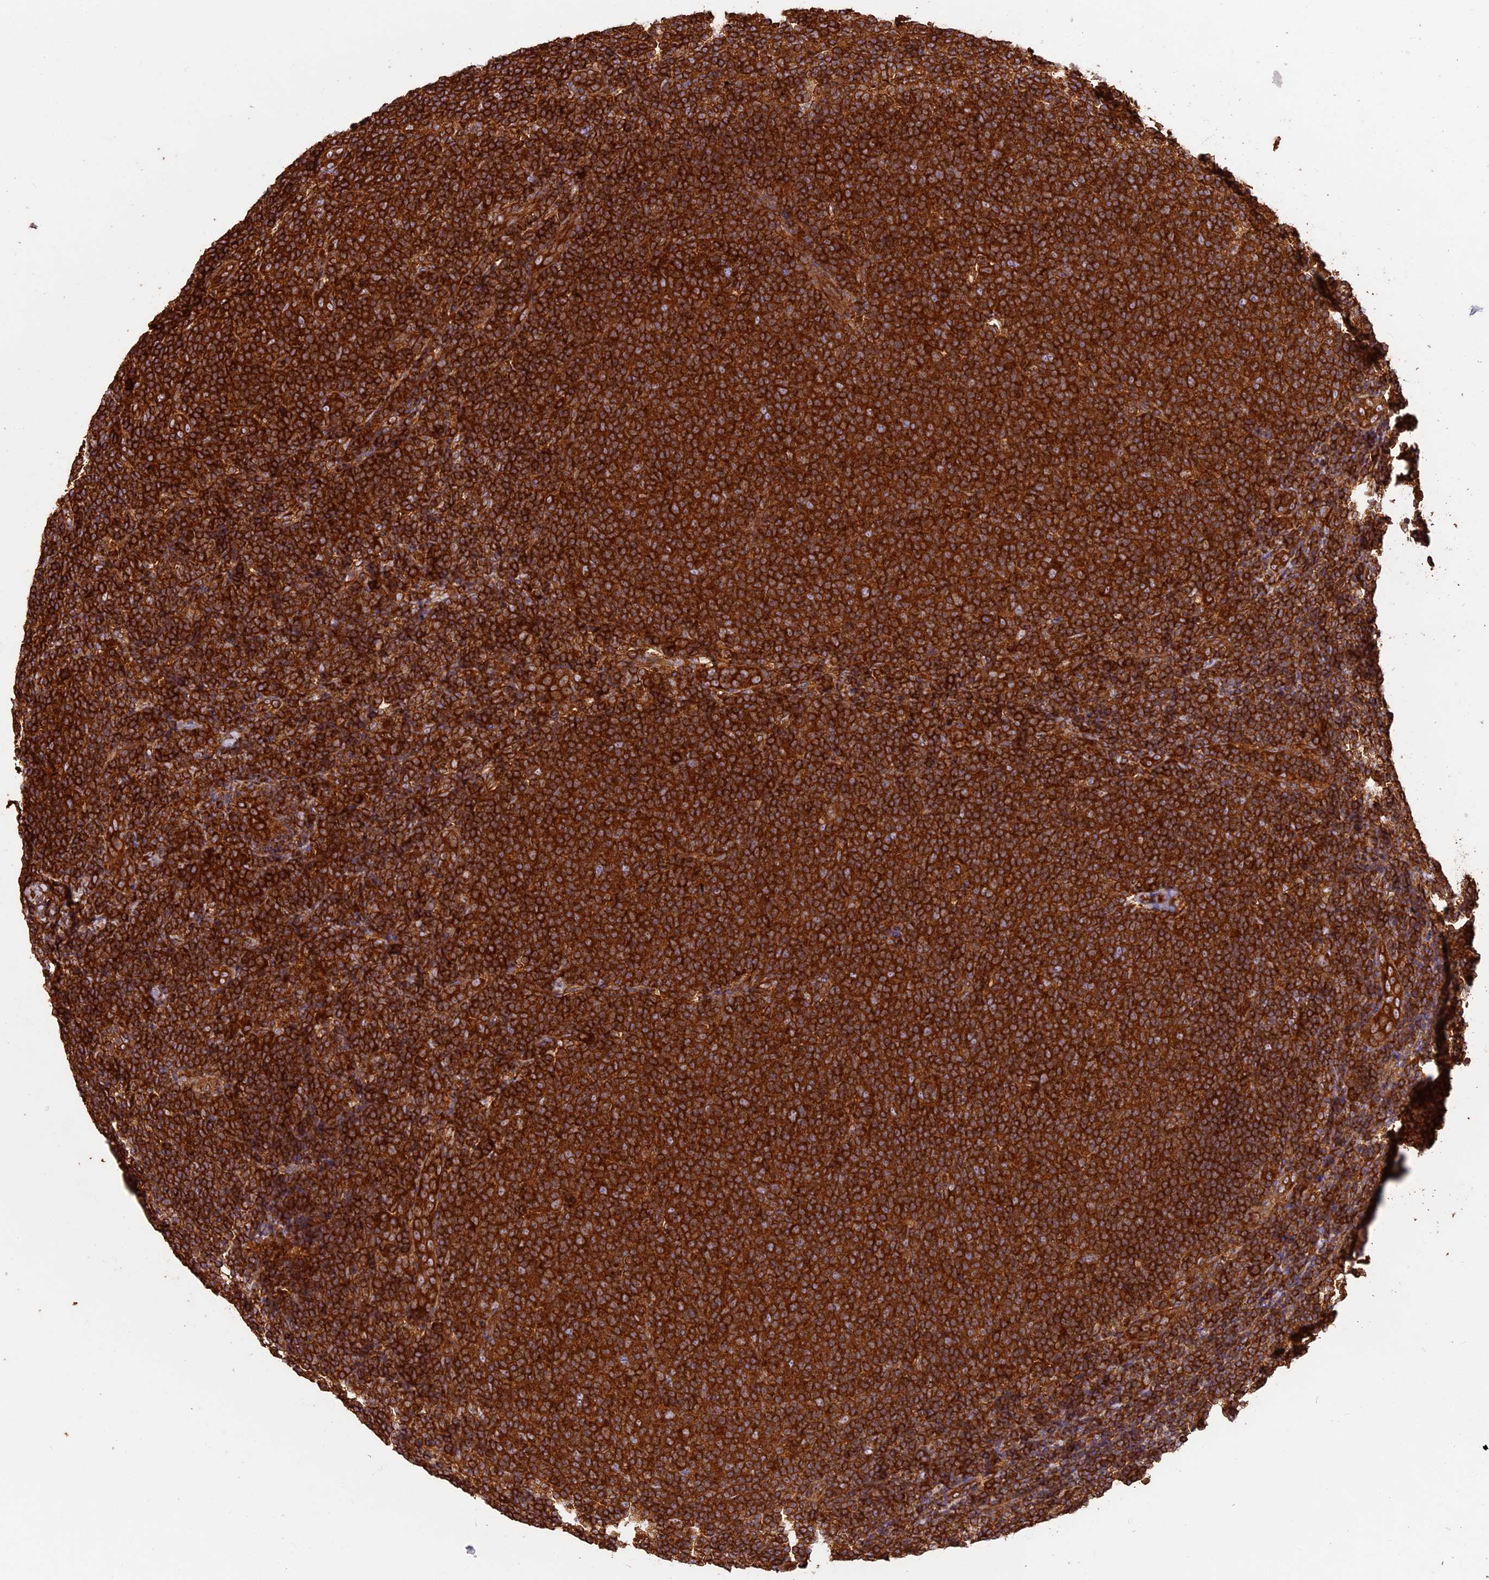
{"staining": {"intensity": "strong", "quantity": ">75%", "location": "cytoplasmic/membranous"}, "tissue": "lymphoma", "cell_type": "Tumor cells", "image_type": "cancer", "snomed": [{"axis": "morphology", "description": "Malignant lymphoma, non-Hodgkin's type, Low grade"}, {"axis": "topography", "description": "Lymph node"}], "caption": "Immunohistochemical staining of human lymphoma demonstrates high levels of strong cytoplasmic/membranous protein staining in about >75% of tumor cells.", "gene": "KARS1", "patient": {"sex": "male", "age": 66}}